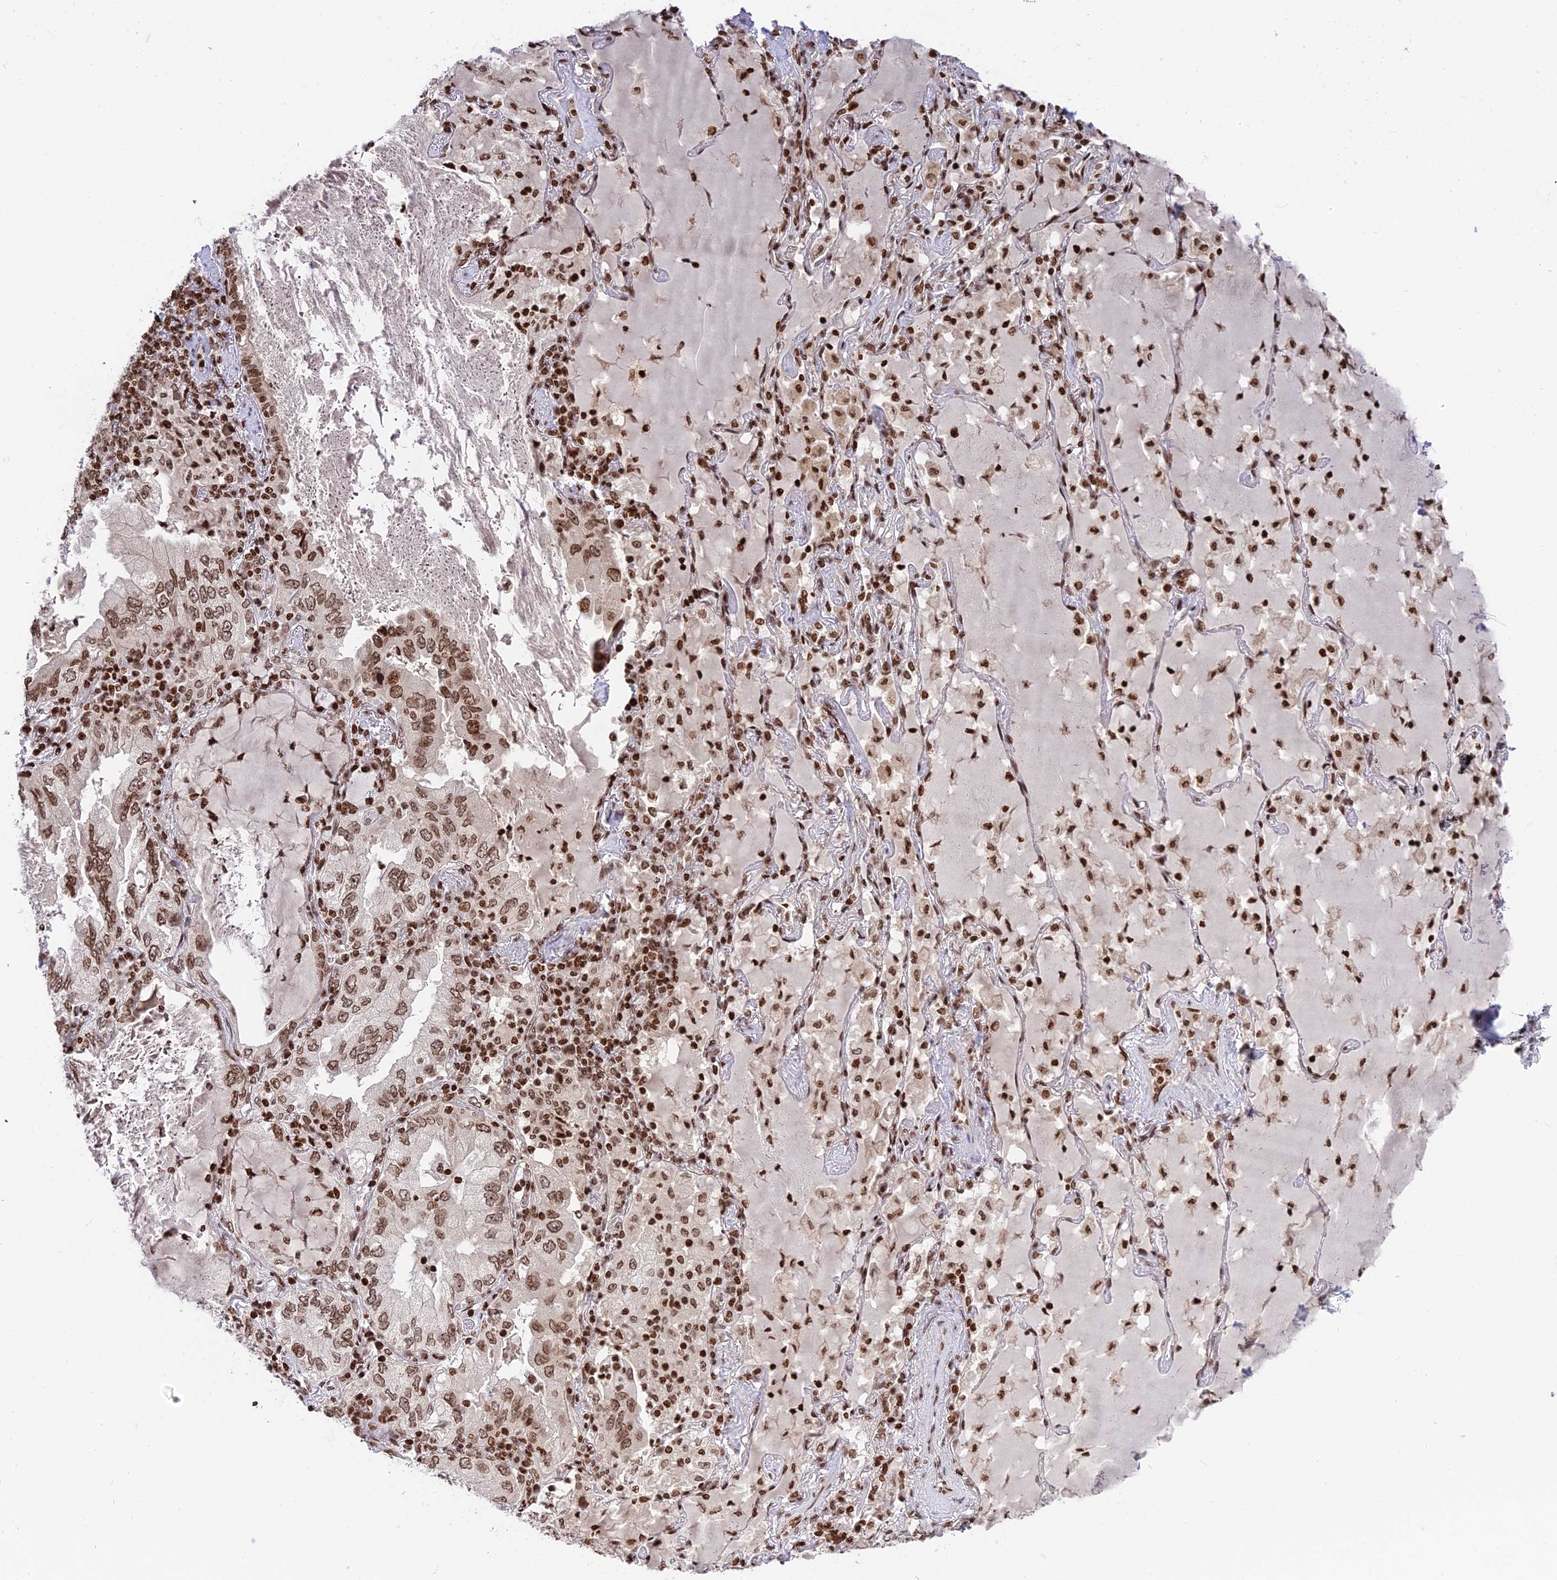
{"staining": {"intensity": "moderate", "quantity": ">75%", "location": "nuclear"}, "tissue": "lung cancer", "cell_type": "Tumor cells", "image_type": "cancer", "snomed": [{"axis": "morphology", "description": "Adenocarcinoma, NOS"}, {"axis": "topography", "description": "Lung"}], "caption": "The histopathology image shows a brown stain indicating the presence of a protein in the nuclear of tumor cells in lung adenocarcinoma. Nuclei are stained in blue.", "gene": "TET2", "patient": {"sex": "female", "age": 69}}